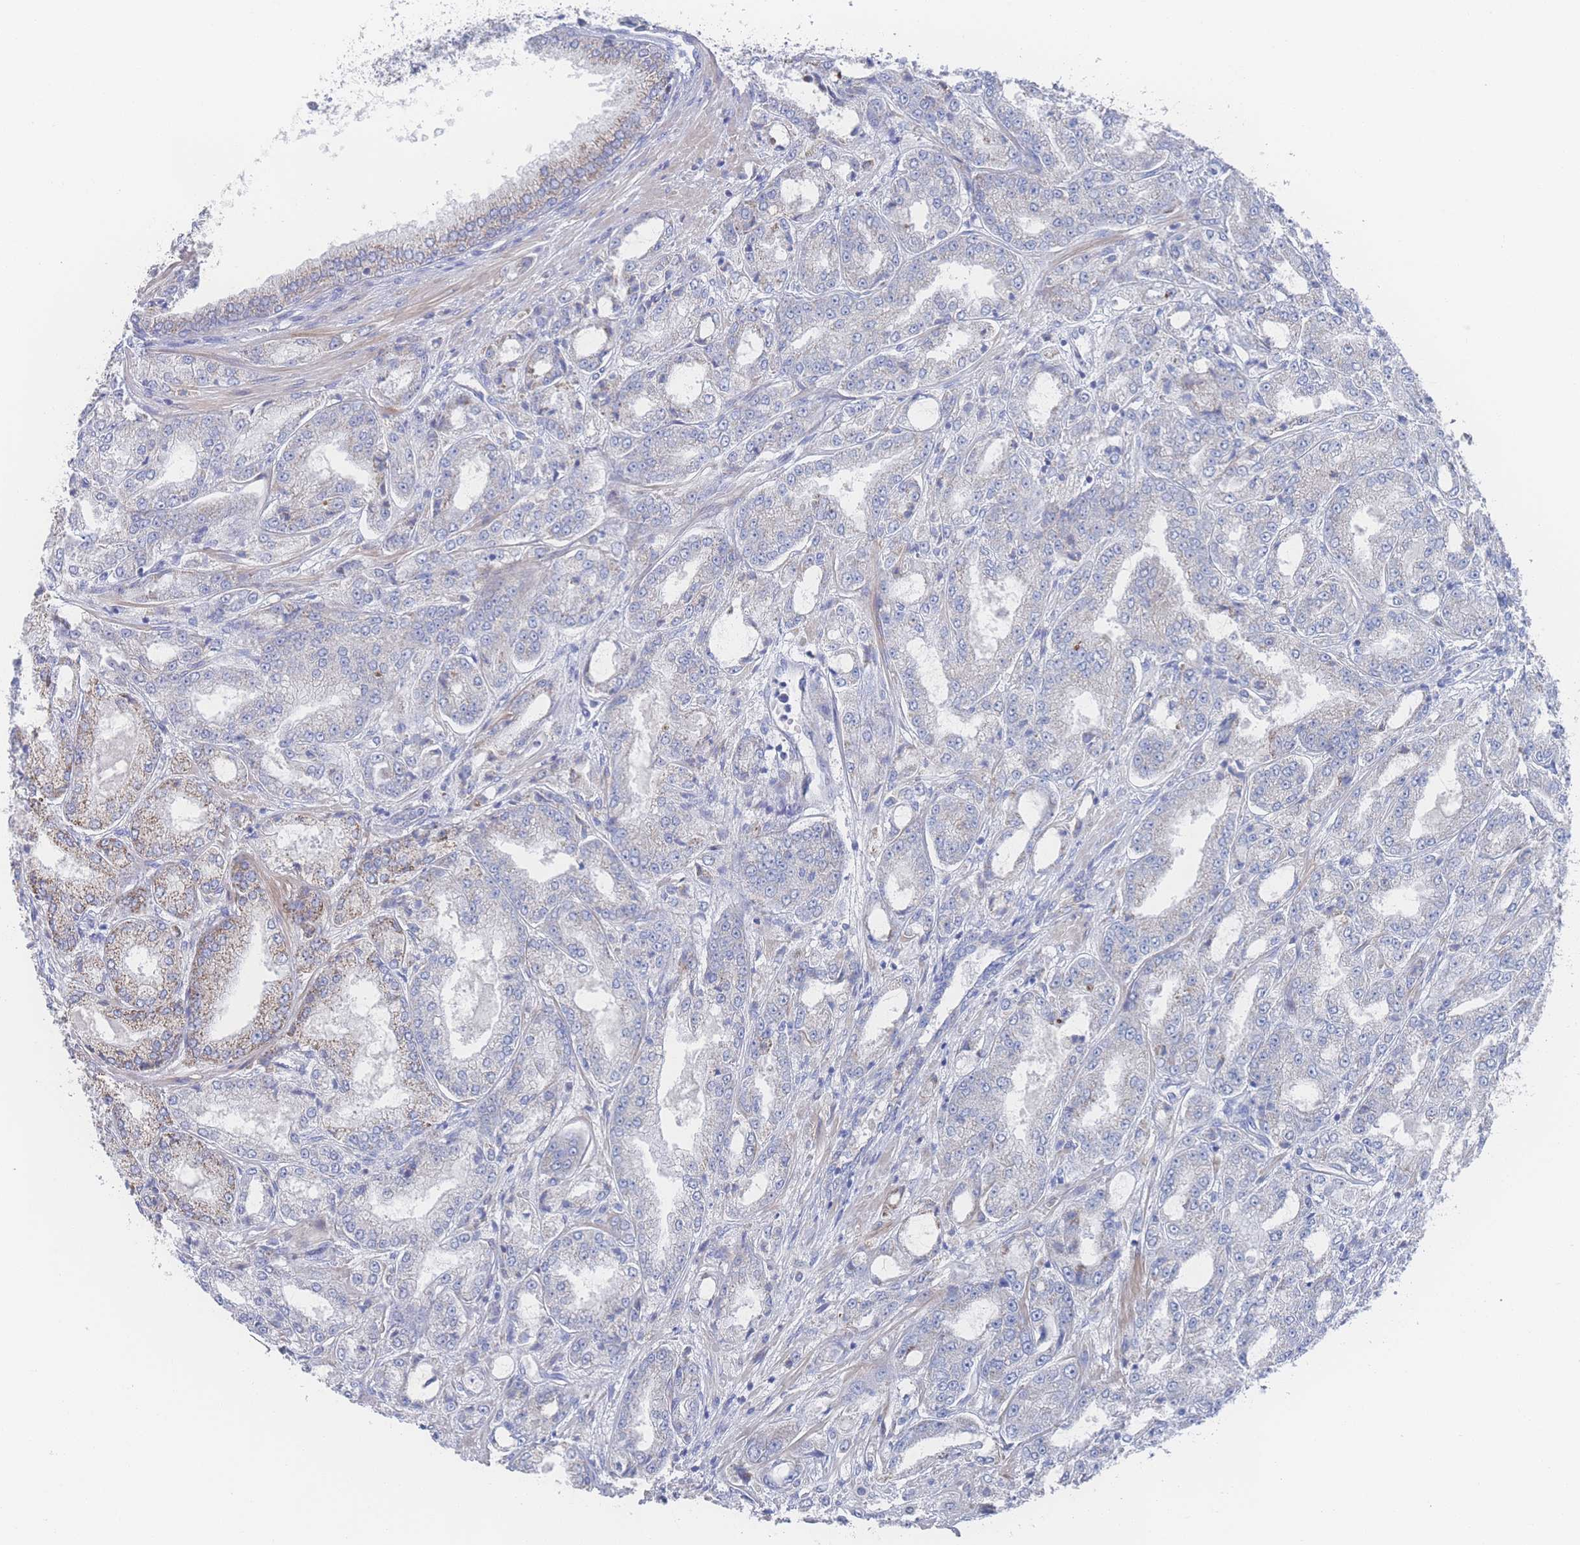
{"staining": {"intensity": "moderate", "quantity": "25%-75%", "location": "cytoplasmic/membranous"}, "tissue": "prostate cancer", "cell_type": "Tumor cells", "image_type": "cancer", "snomed": [{"axis": "morphology", "description": "Adenocarcinoma, High grade"}, {"axis": "topography", "description": "Prostate"}], "caption": "Prostate cancer (high-grade adenocarcinoma) was stained to show a protein in brown. There is medium levels of moderate cytoplasmic/membranous expression in approximately 25%-75% of tumor cells.", "gene": "SNPH", "patient": {"sex": "male", "age": 71}}